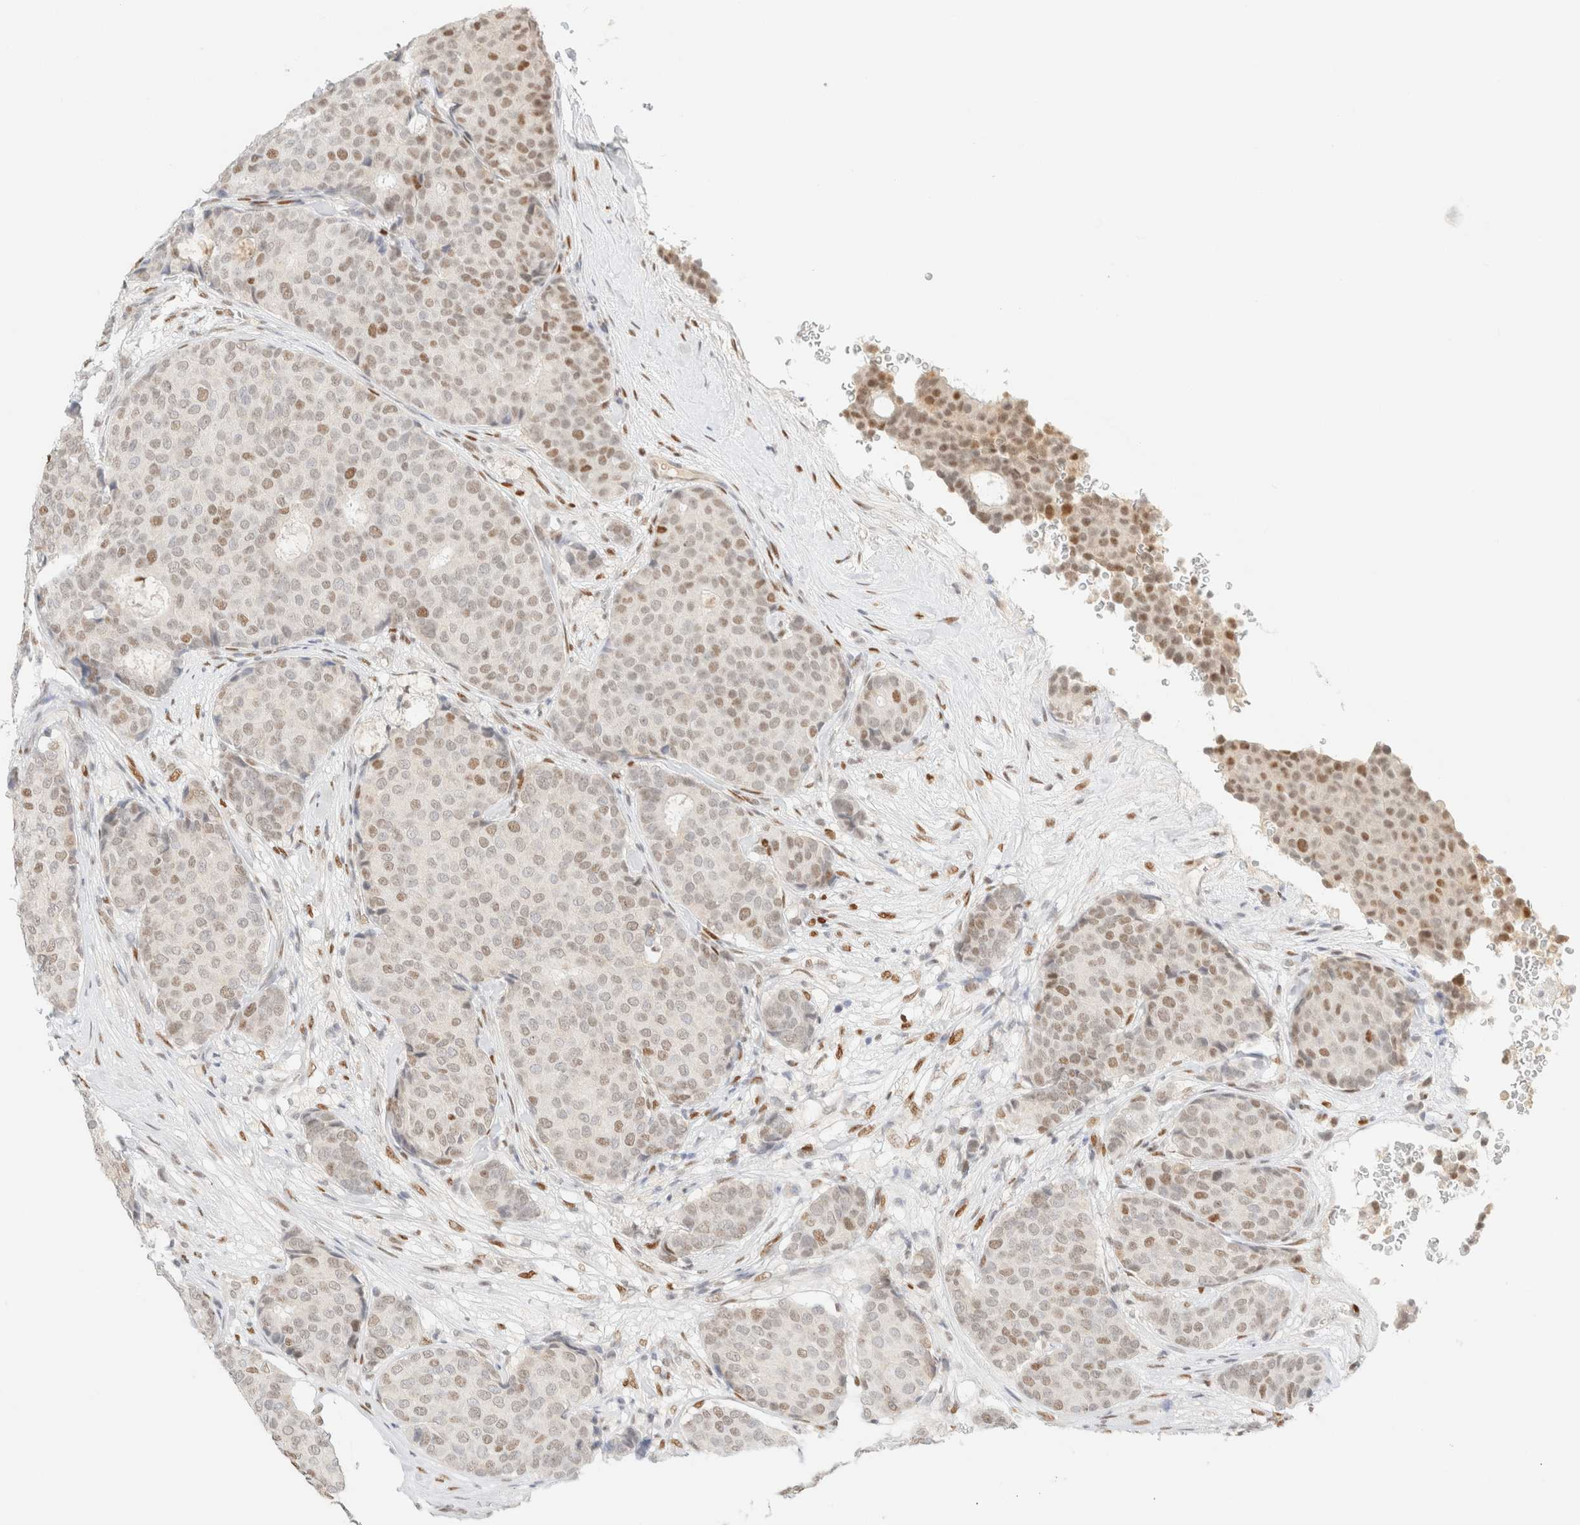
{"staining": {"intensity": "weak", "quantity": "<25%", "location": "nuclear"}, "tissue": "breast cancer", "cell_type": "Tumor cells", "image_type": "cancer", "snomed": [{"axis": "morphology", "description": "Duct carcinoma"}, {"axis": "topography", "description": "Breast"}], "caption": "Breast cancer stained for a protein using immunohistochemistry displays no expression tumor cells.", "gene": "DDB2", "patient": {"sex": "female", "age": 75}}